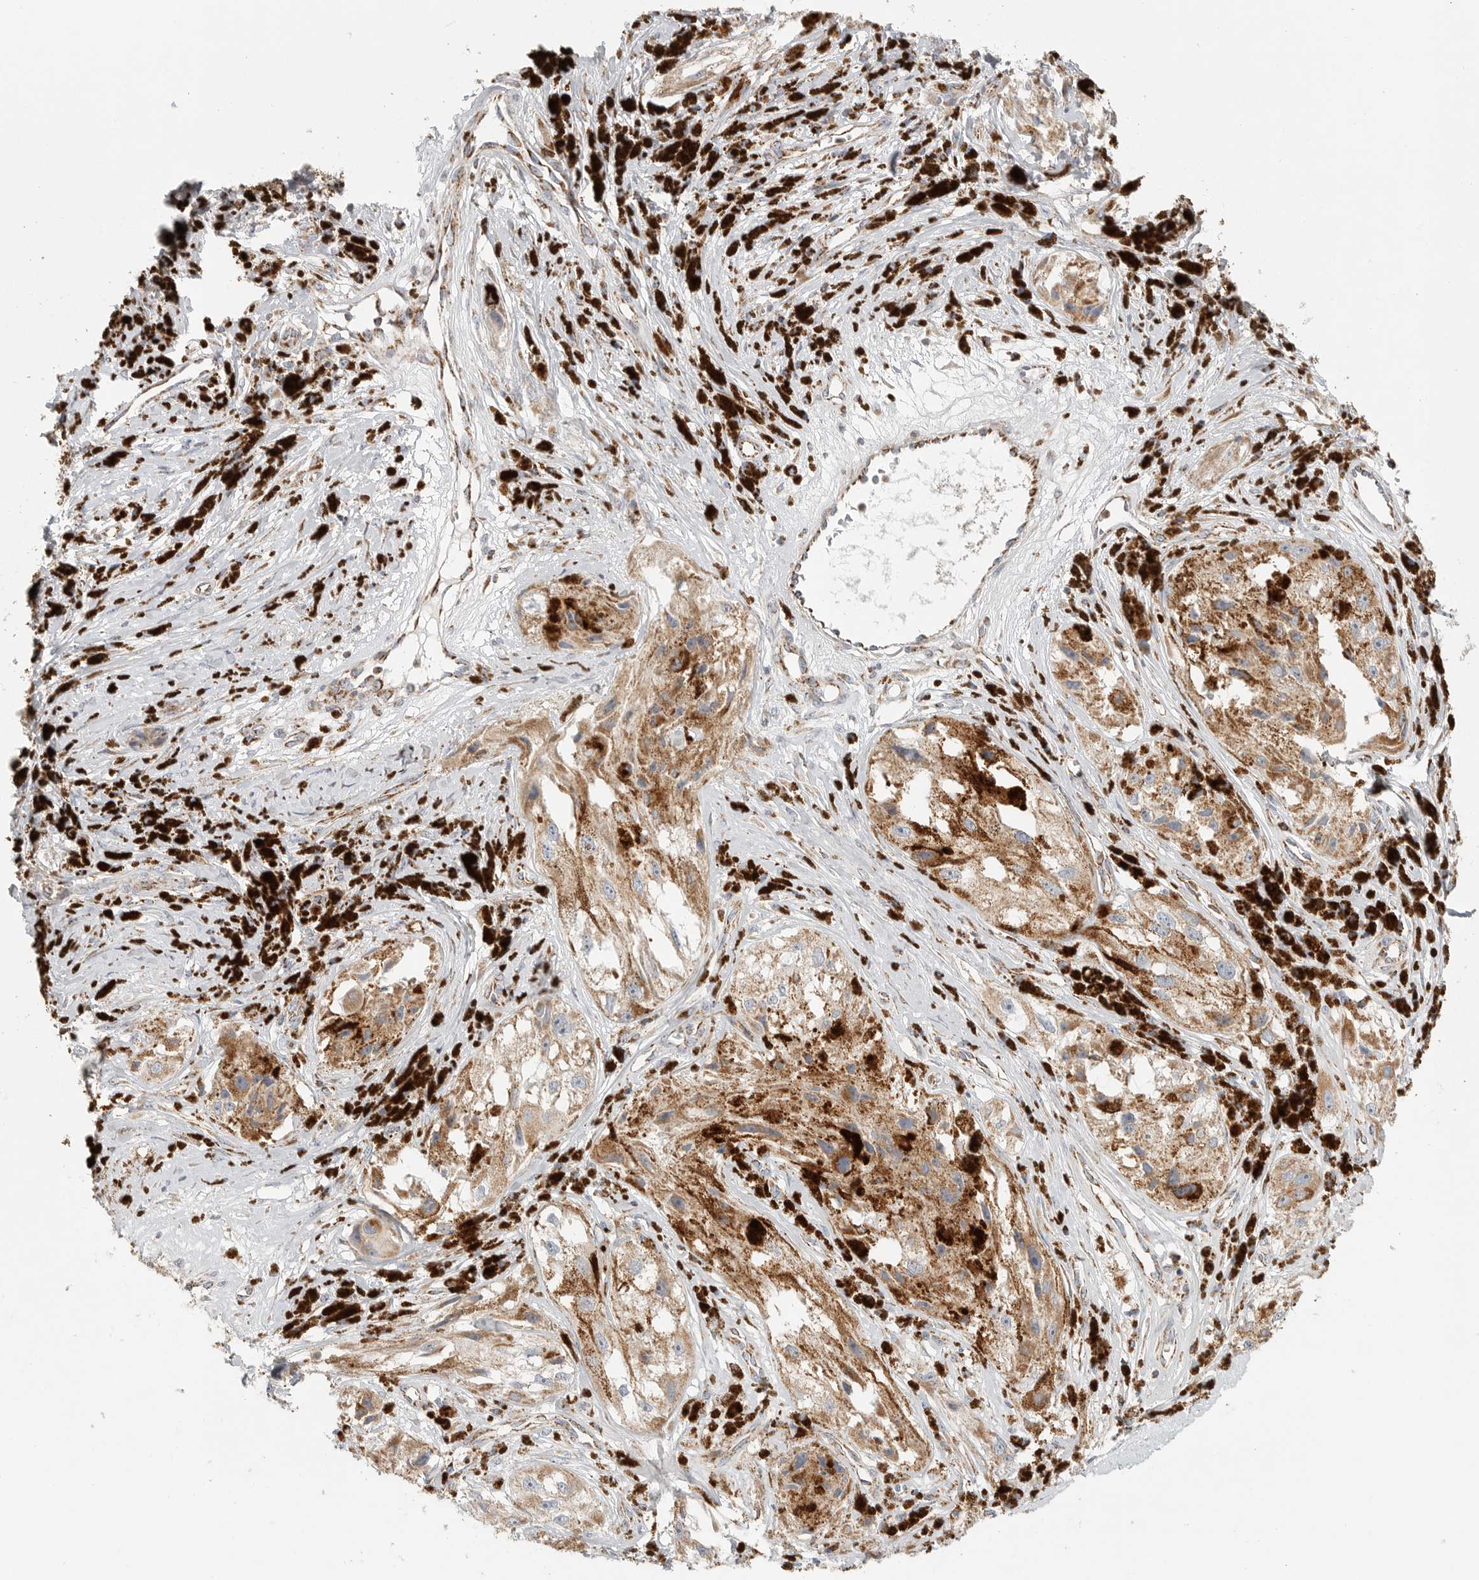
{"staining": {"intensity": "moderate", "quantity": ">75%", "location": "cytoplasmic/membranous"}, "tissue": "melanoma", "cell_type": "Tumor cells", "image_type": "cancer", "snomed": [{"axis": "morphology", "description": "Malignant melanoma, NOS"}, {"axis": "topography", "description": "Skin"}], "caption": "Immunohistochemical staining of human melanoma shows medium levels of moderate cytoplasmic/membranous protein staining in approximately >75% of tumor cells.", "gene": "SLC25A26", "patient": {"sex": "male", "age": 88}}